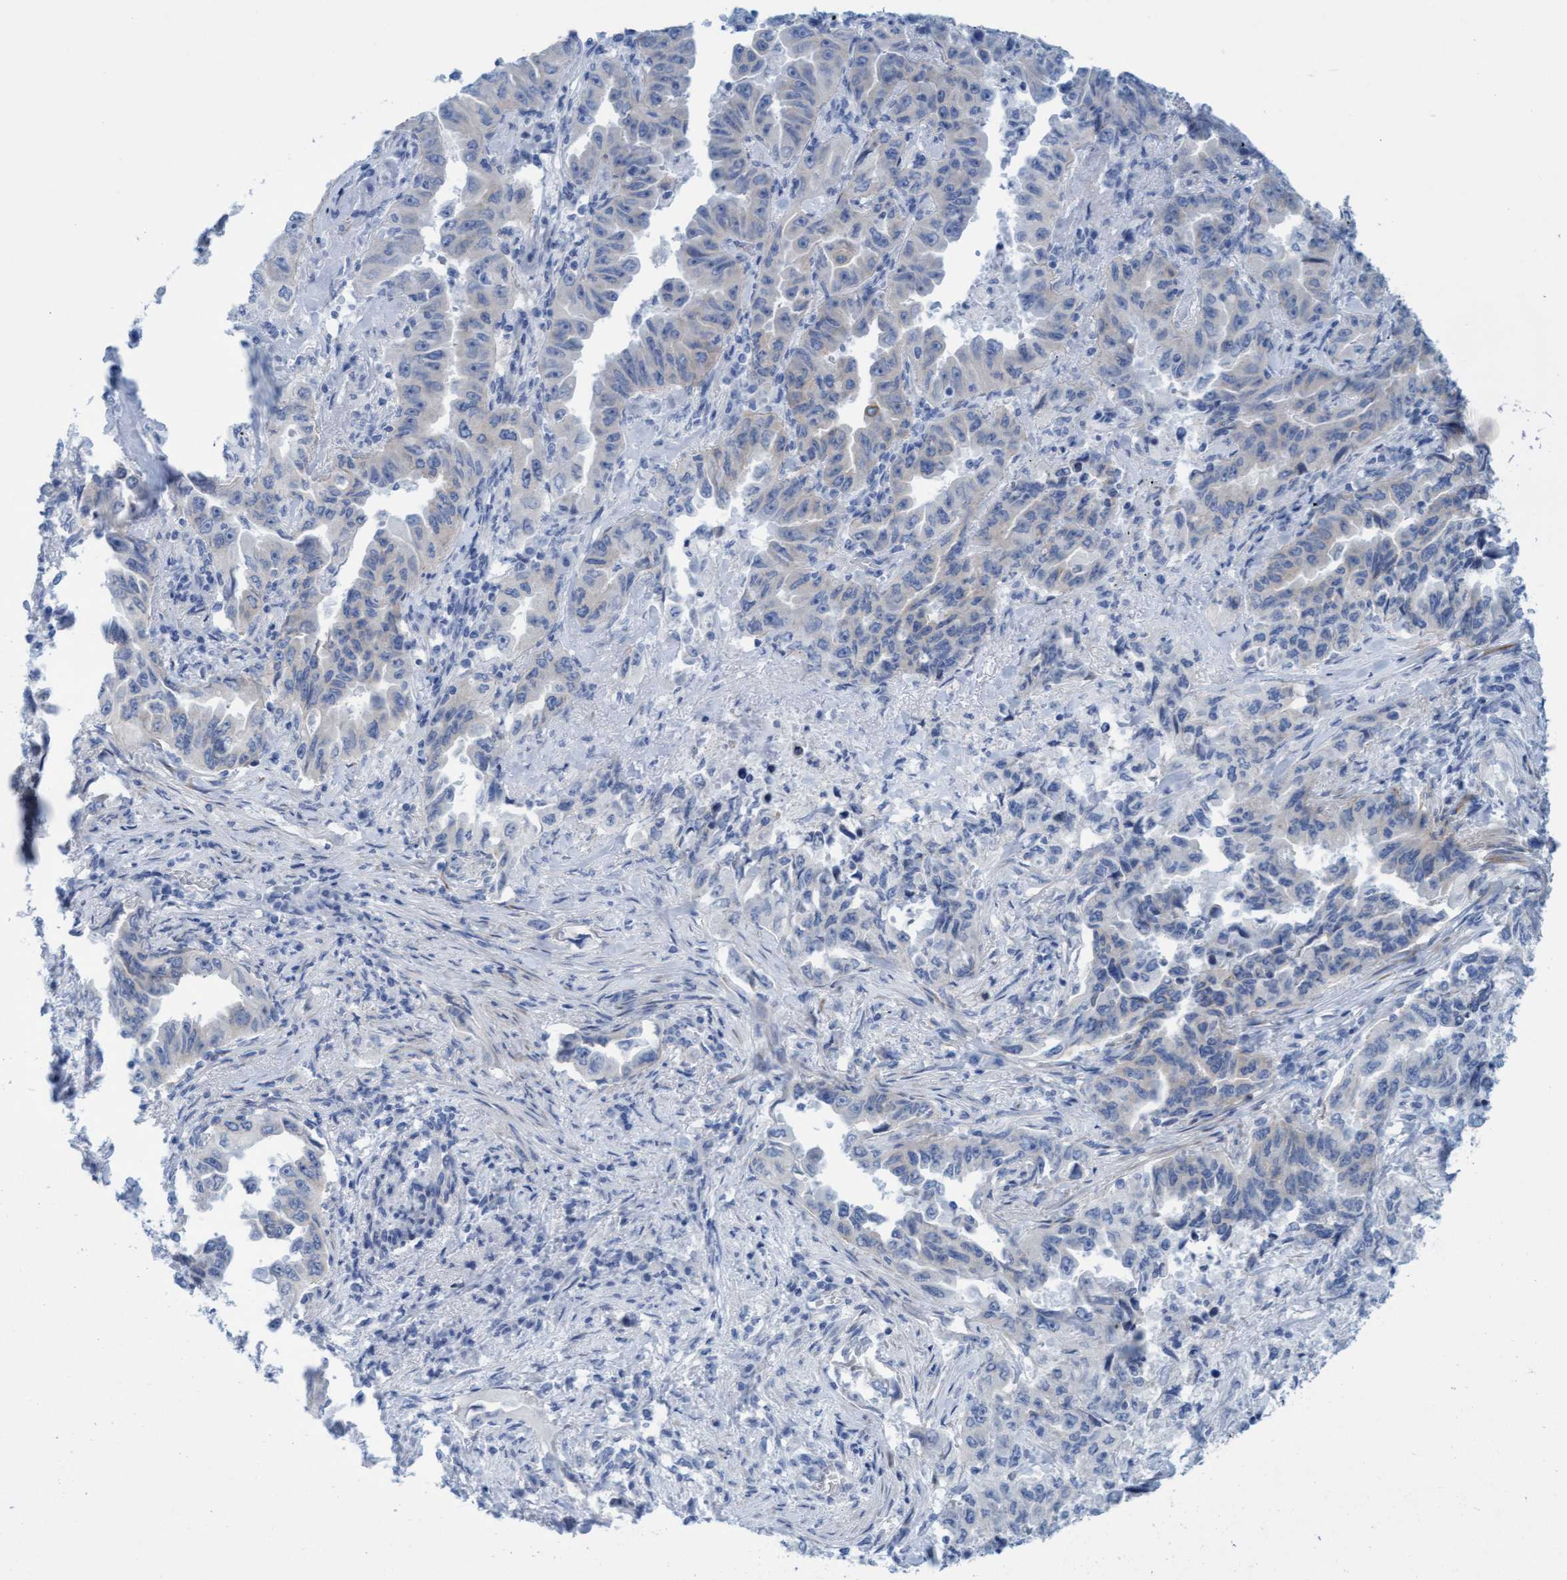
{"staining": {"intensity": "negative", "quantity": "none", "location": "none"}, "tissue": "lung cancer", "cell_type": "Tumor cells", "image_type": "cancer", "snomed": [{"axis": "morphology", "description": "Adenocarcinoma, NOS"}, {"axis": "topography", "description": "Lung"}], "caption": "Immunohistochemistry (IHC) micrograph of lung cancer stained for a protein (brown), which demonstrates no expression in tumor cells. (DAB (3,3'-diaminobenzidine) IHC visualized using brightfield microscopy, high magnification).", "gene": "MTFR1", "patient": {"sex": "female", "age": 51}}